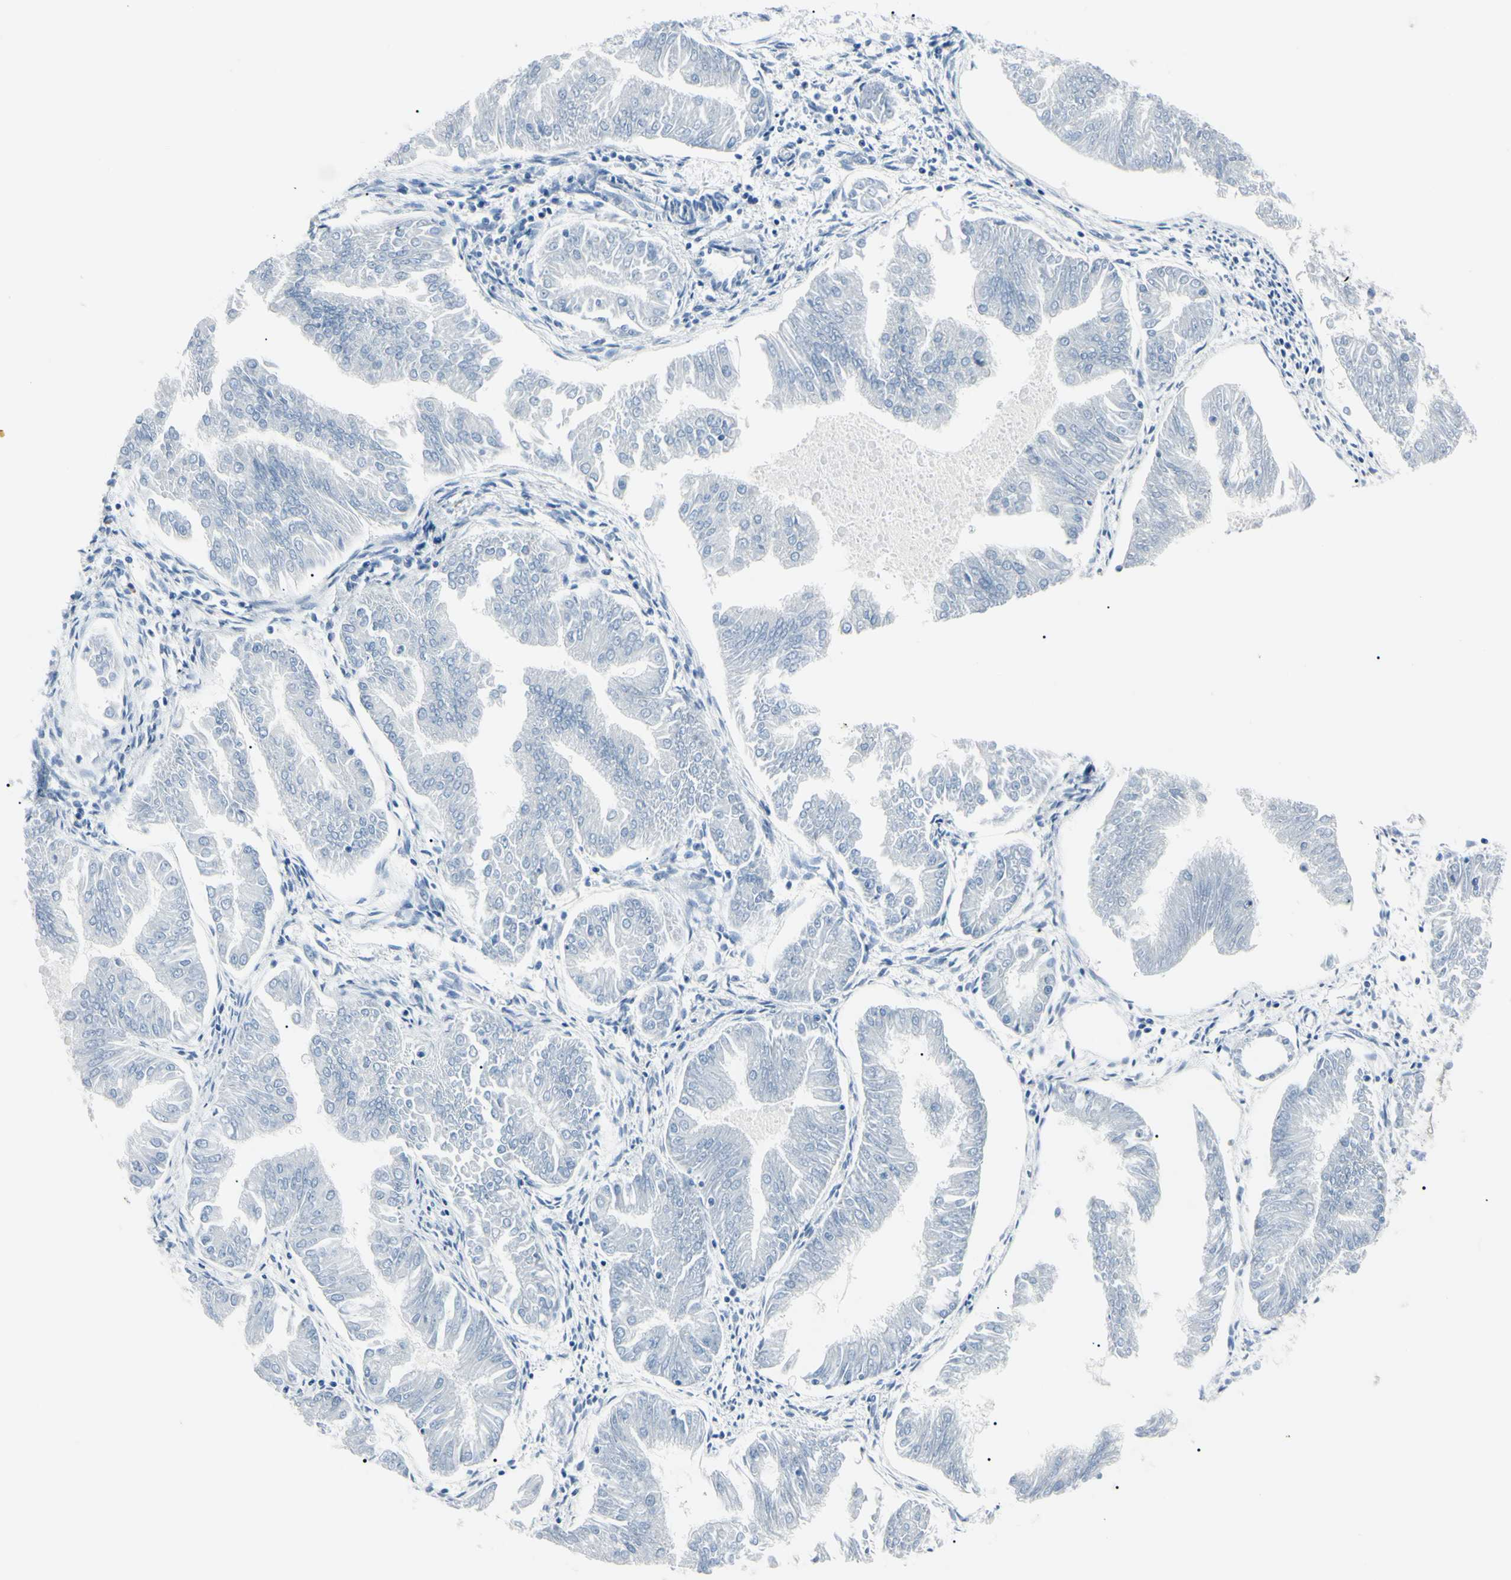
{"staining": {"intensity": "negative", "quantity": "none", "location": "none"}, "tissue": "endometrial cancer", "cell_type": "Tumor cells", "image_type": "cancer", "snomed": [{"axis": "morphology", "description": "Adenocarcinoma, NOS"}, {"axis": "topography", "description": "Endometrium"}], "caption": "This is an IHC image of adenocarcinoma (endometrial). There is no staining in tumor cells.", "gene": "CA2", "patient": {"sex": "female", "age": 53}}